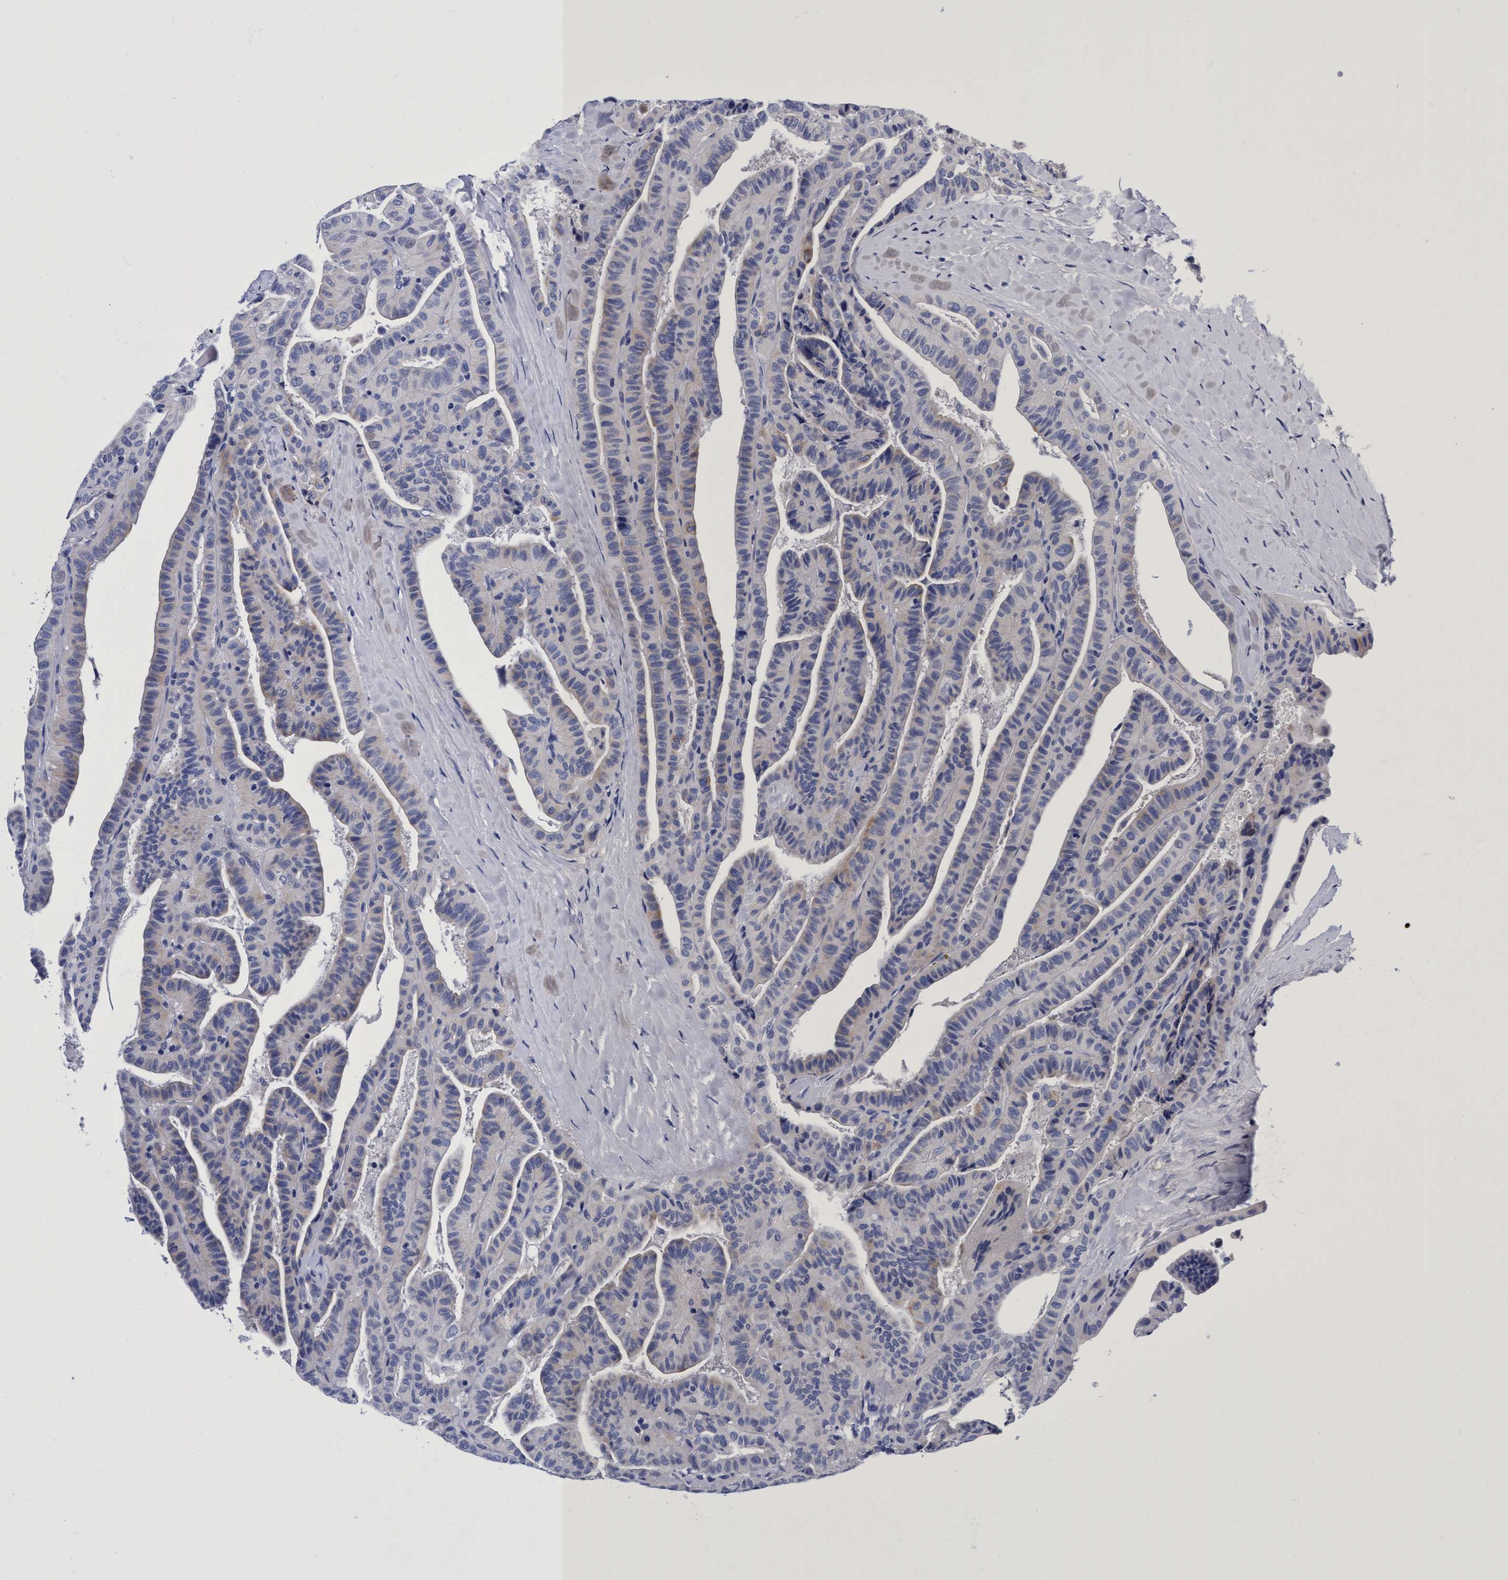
{"staining": {"intensity": "weak", "quantity": "<25%", "location": "cytoplasmic/membranous"}, "tissue": "thyroid cancer", "cell_type": "Tumor cells", "image_type": "cancer", "snomed": [{"axis": "morphology", "description": "Papillary adenocarcinoma, NOS"}, {"axis": "topography", "description": "Thyroid gland"}], "caption": "Human thyroid papillary adenocarcinoma stained for a protein using immunohistochemistry reveals no staining in tumor cells.", "gene": "PLPPR1", "patient": {"sex": "male", "age": 77}}